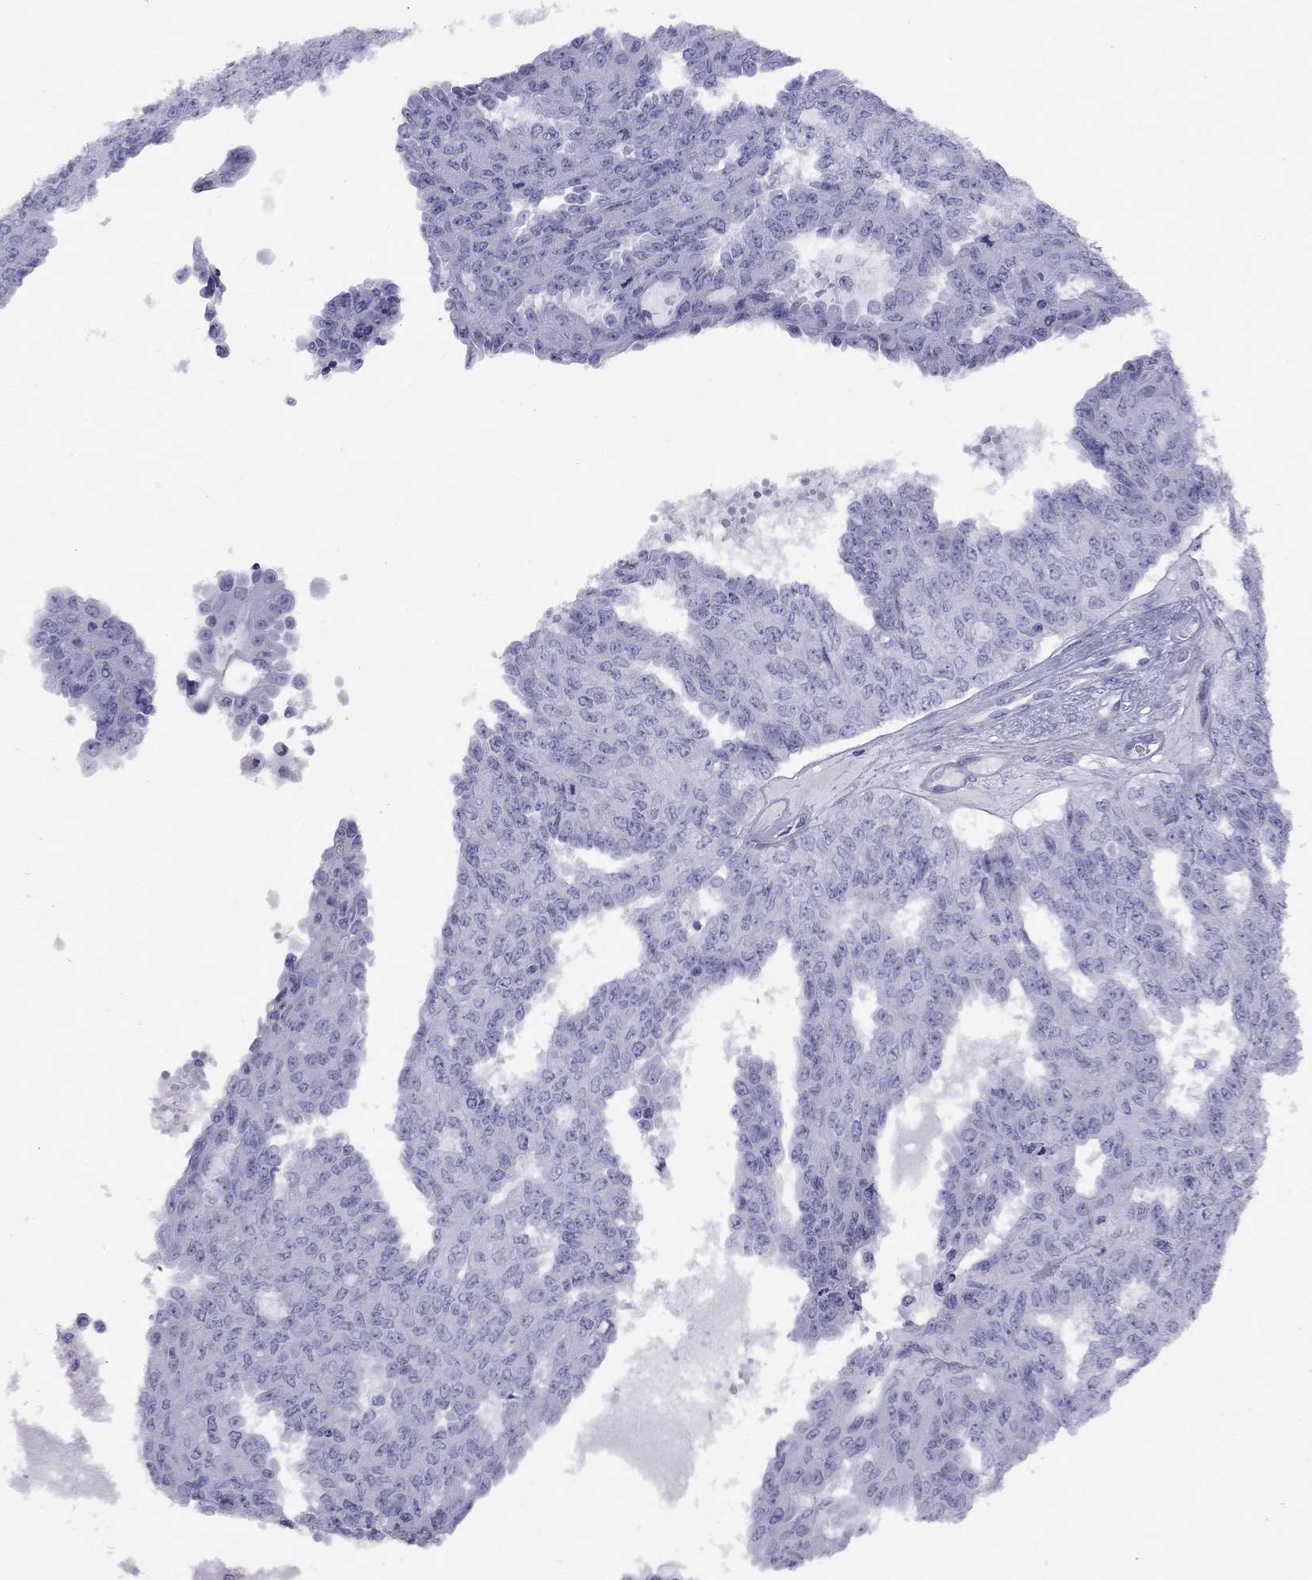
{"staining": {"intensity": "negative", "quantity": "none", "location": "none"}, "tissue": "ovarian cancer", "cell_type": "Tumor cells", "image_type": "cancer", "snomed": [{"axis": "morphology", "description": "Cystadenocarcinoma, serous, NOS"}, {"axis": "topography", "description": "Ovary"}], "caption": "DAB (3,3'-diaminobenzidine) immunohistochemical staining of human serous cystadenocarcinoma (ovarian) reveals no significant staining in tumor cells. (Stains: DAB (3,3'-diaminobenzidine) IHC with hematoxylin counter stain, Microscopy: brightfield microscopy at high magnification).", "gene": "SLAMF1", "patient": {"sex": "female", "age": 71}}